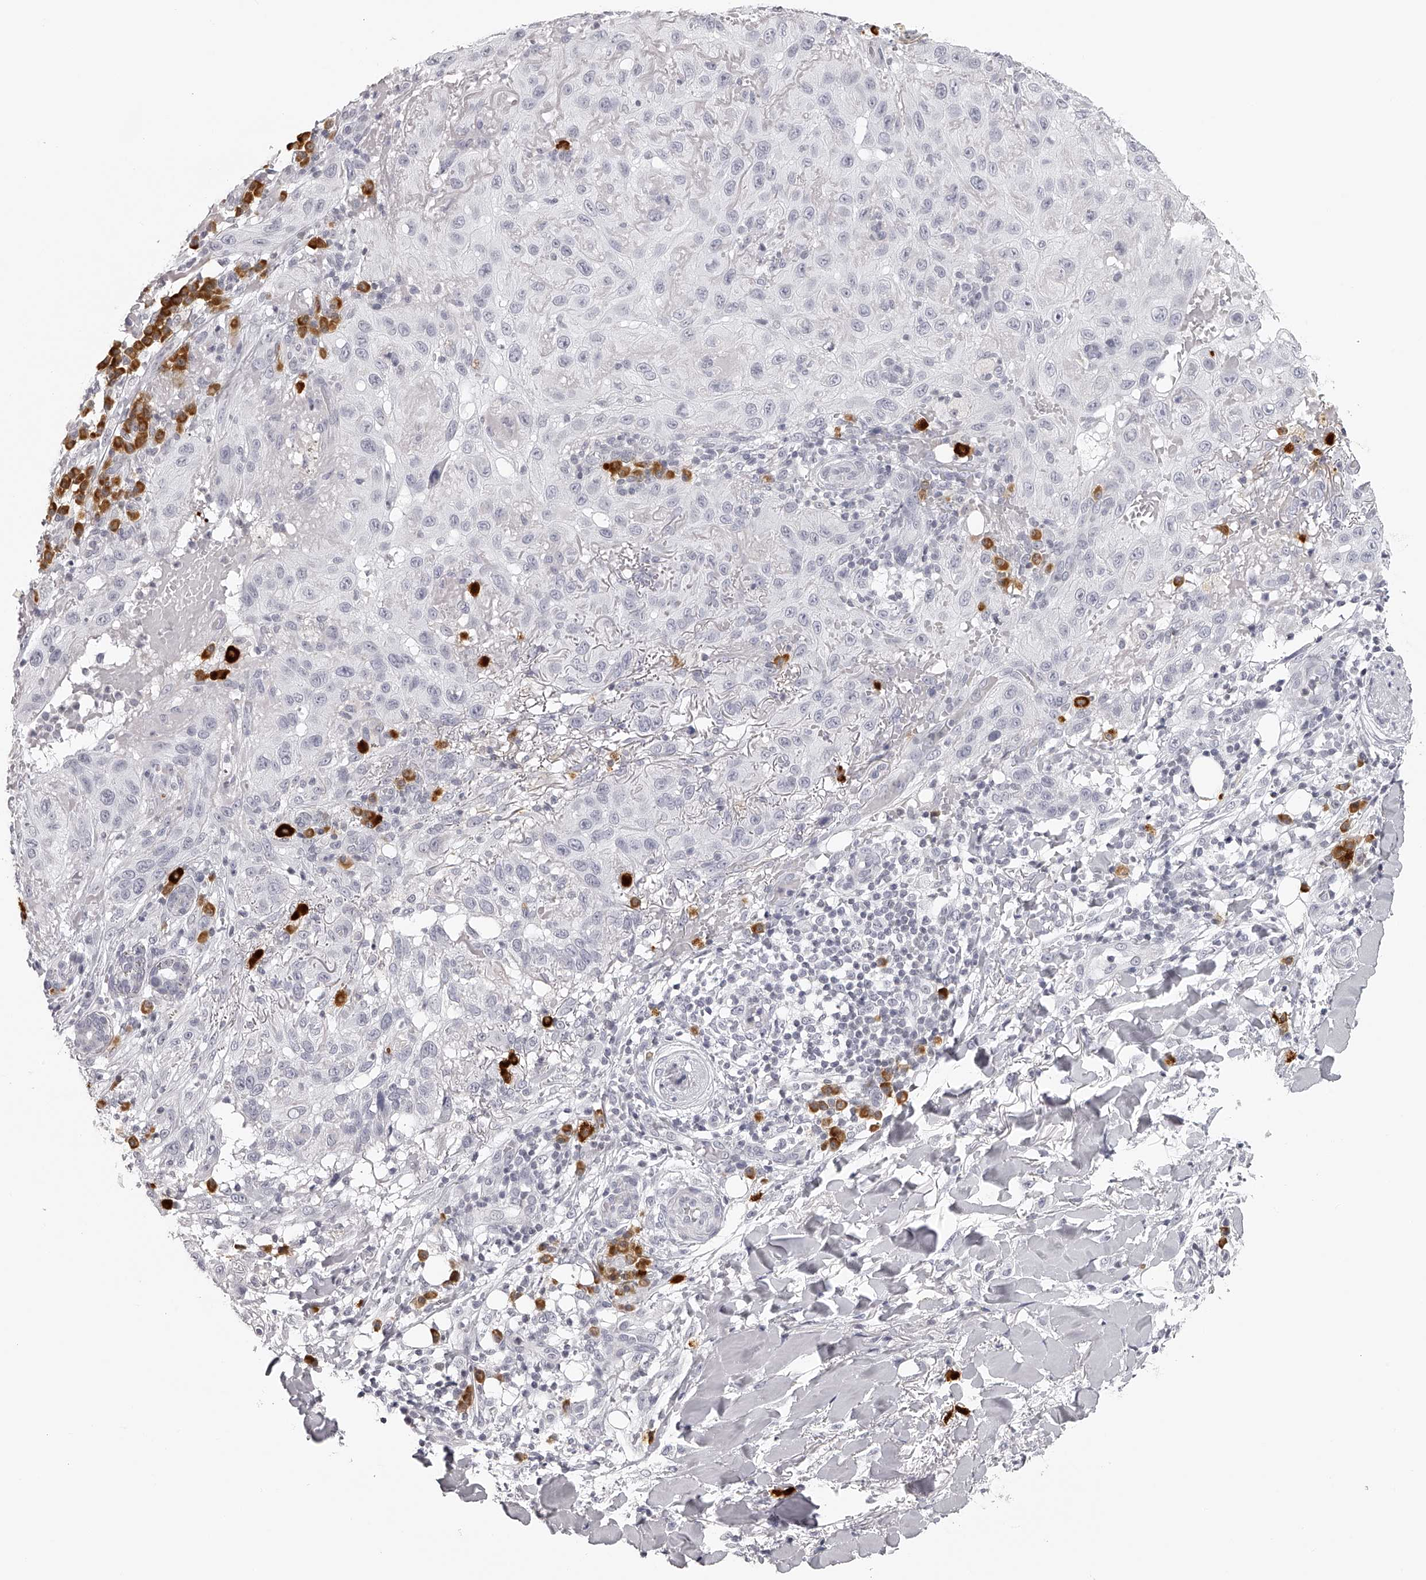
{"staining": {"intensity": "negative", "quantity": "none", "location": "none"}, "tissue": "skin cancer", "cell_type": "Tumor cells", "image_type": "cancer", "snomed": [{"axis": "morphology", "description": "Normal tissue, NOS"}, {"axis": "morphology", "description": "Squamous cell carcinoma, NOS"}, {"axis": "topography", "description": "Skin"}], "caption": "This histopathology image is of skin cancer stained with IHC to label a protein in brown with the nuclei are counter-stained blue. There is no expression in tumor cells.", "gene": "SEC11C", "patient": {"sex": "female", "age": 96}}